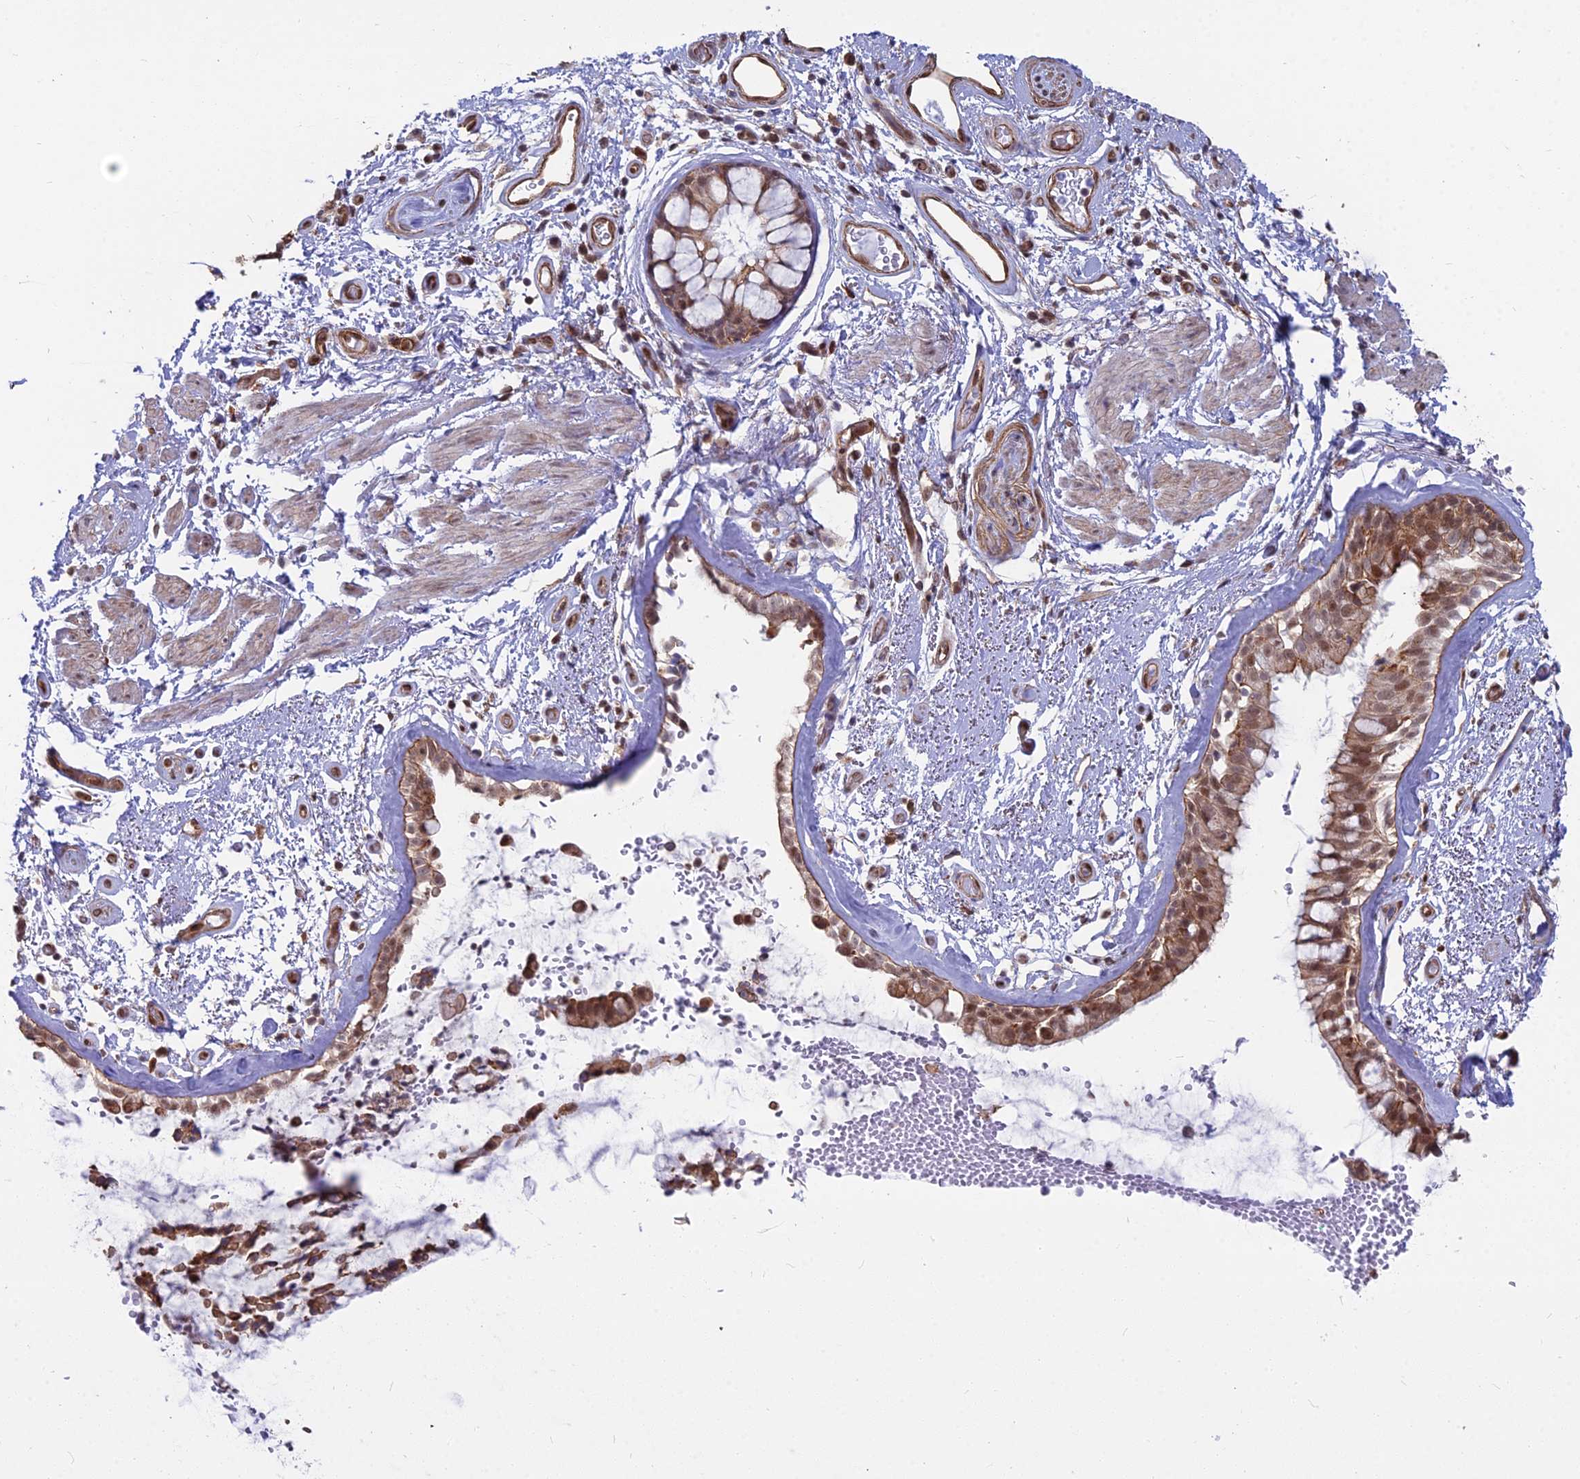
{"staining": {"intensity": "moderate", "quantity": ">75%", "location": "cytoplasmic/membranous,nuclear"}, "tissue": "bronchus", "cell_type": "Respiratory epithelial cells", "image_type": "normal", "snomed": [{"axis": "morphology", "description": "Normal tissue, NOS"}, {"axis": "topography", "description": "Cartilage tissue"}, {"axis": "topography", "description": "Bronchus"}], "caption": "Immunohistochemistry (IHC) (DAB) staining of benign bronchus exhibits moderate cytoplasmic/membranous,nuclear protein positivity in about >75% of respiratory epithelial cells. The staining was performed using DAB (3,3'-diaminobenzidine) to visualize the protein expression in brown, while the nuclei were stained in blue with hematoxylin (Magnification: 20x).", "gene": "YJU2", "patient": {"sex": "female", "age": 66}}